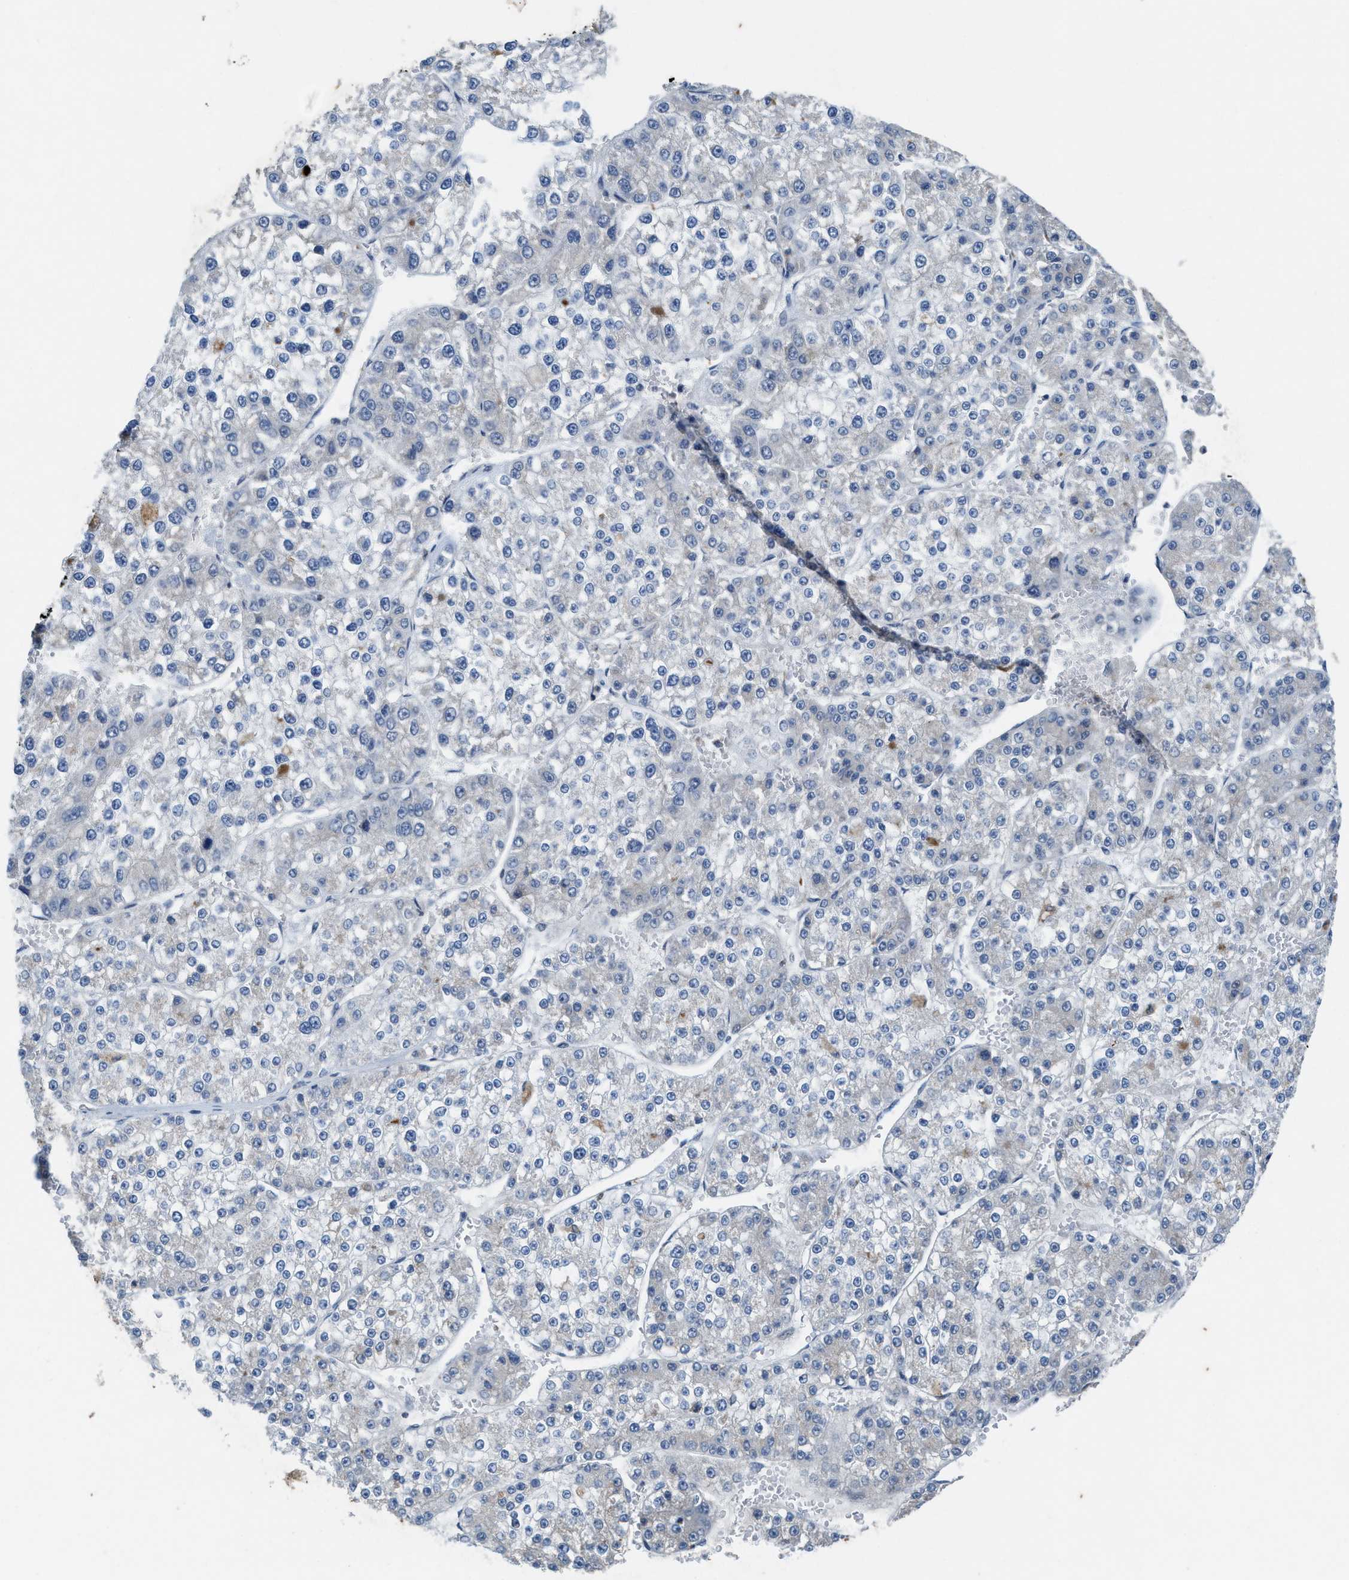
{"staining": {"intensity": "negative", "quantity": "none", "location": "none"}, "tissue": "liver cancer", "cell_type": "Tumor cells", "image_type": "cancer", "snomed": [{"axis": "morphology", "description": "Carcinoma, Hepatocellular, NOS"}, {"axis": "topography", "description": "Liver"}], "caption": "The histopathology image shows no significant positivity in tumor cells of liver cancer.", "gene": "PLAA", "patient": {"sex": "female", "age": 73}}